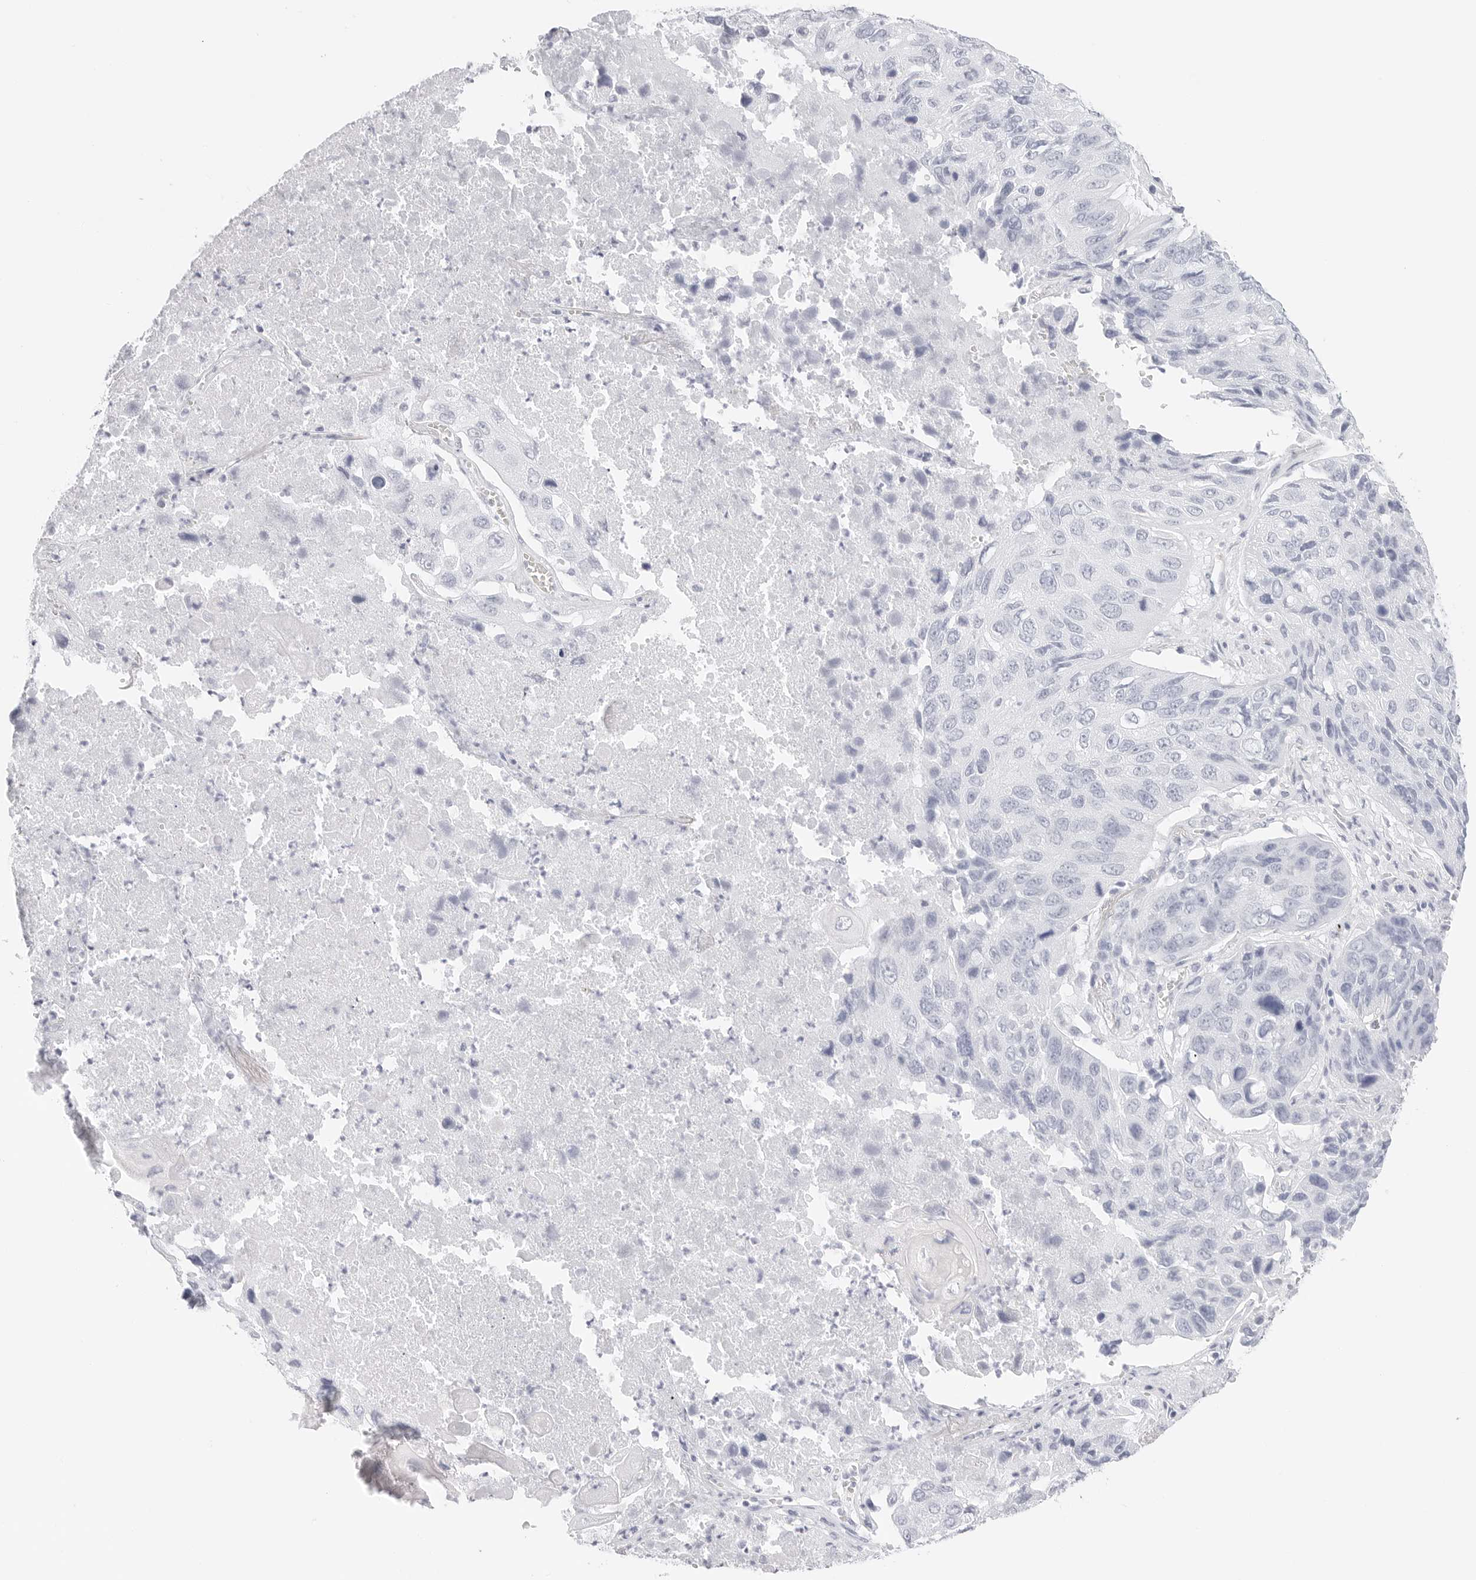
{"staining": {"intensity": "negative", "quantity": "none", "location": "none"}, "tissue": "lung cancer", "cell_type": "Tumor cells", "image_type": "cancer", "snomed": [{"axis": "morphology", "description": "Squamous cell carcinoma, NOS"}, {"axis": "topography", "description": "Lung"}], "caption": "Image shows no significant protein expression in tumor cells of lung cancer.", "gene": "TFF2", "patient": {"sex": "male", "age": 61}}